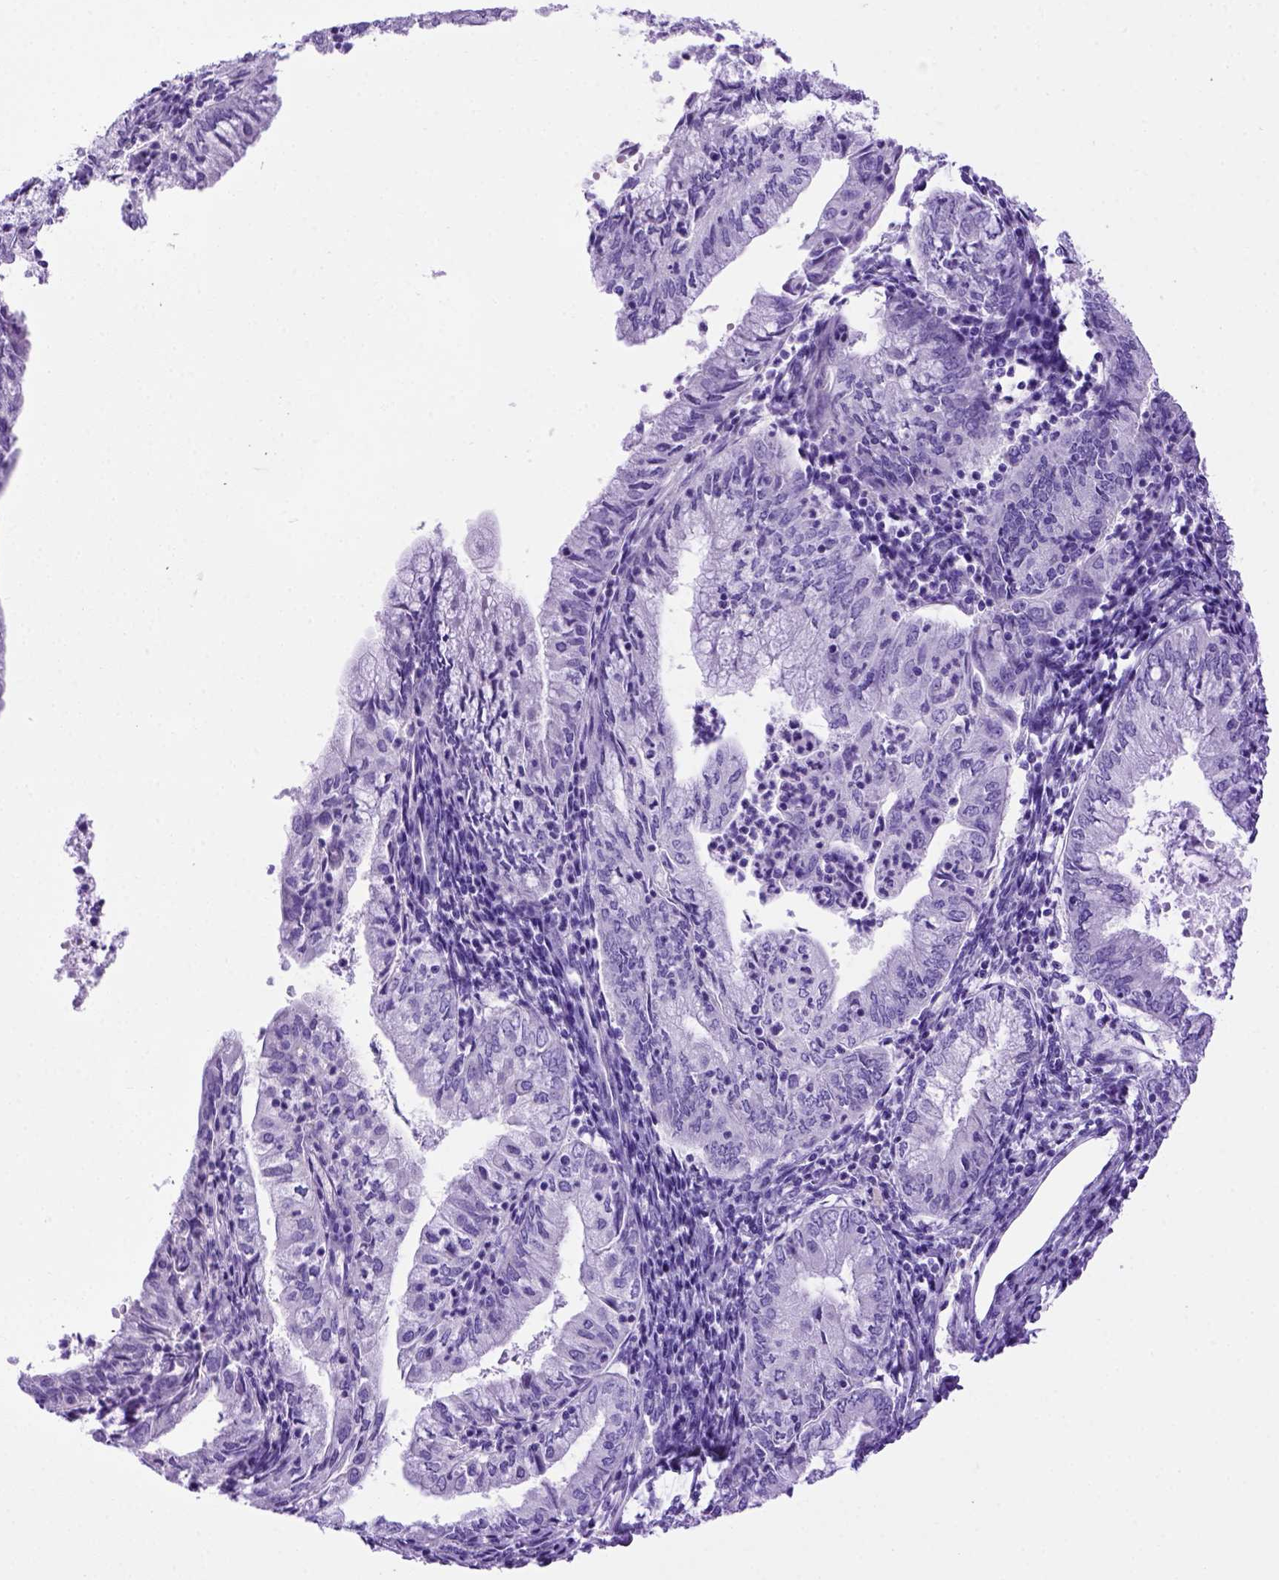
{"staining": {"intensity": "negative", "quantity": "none", "location": "none"}, "tissue": "endometrial cancer", "cell_type": "Tumor cells", "image_type": "cancer", "snomed": [{"axis": "morphology", "description": "Adenocarcinoma, NOS"}, {"axis": "topography", "description": "Endometrium"}], "caption": "IHC image of neoplastic tissue: adenocarcinoma (endometrial) stained with DAB (3,3'-diaminobenzidine) shows no significant protein staining in tumor cells.", "gene": "MEOX2", "patient": {"sex": "female", "age": 55}}